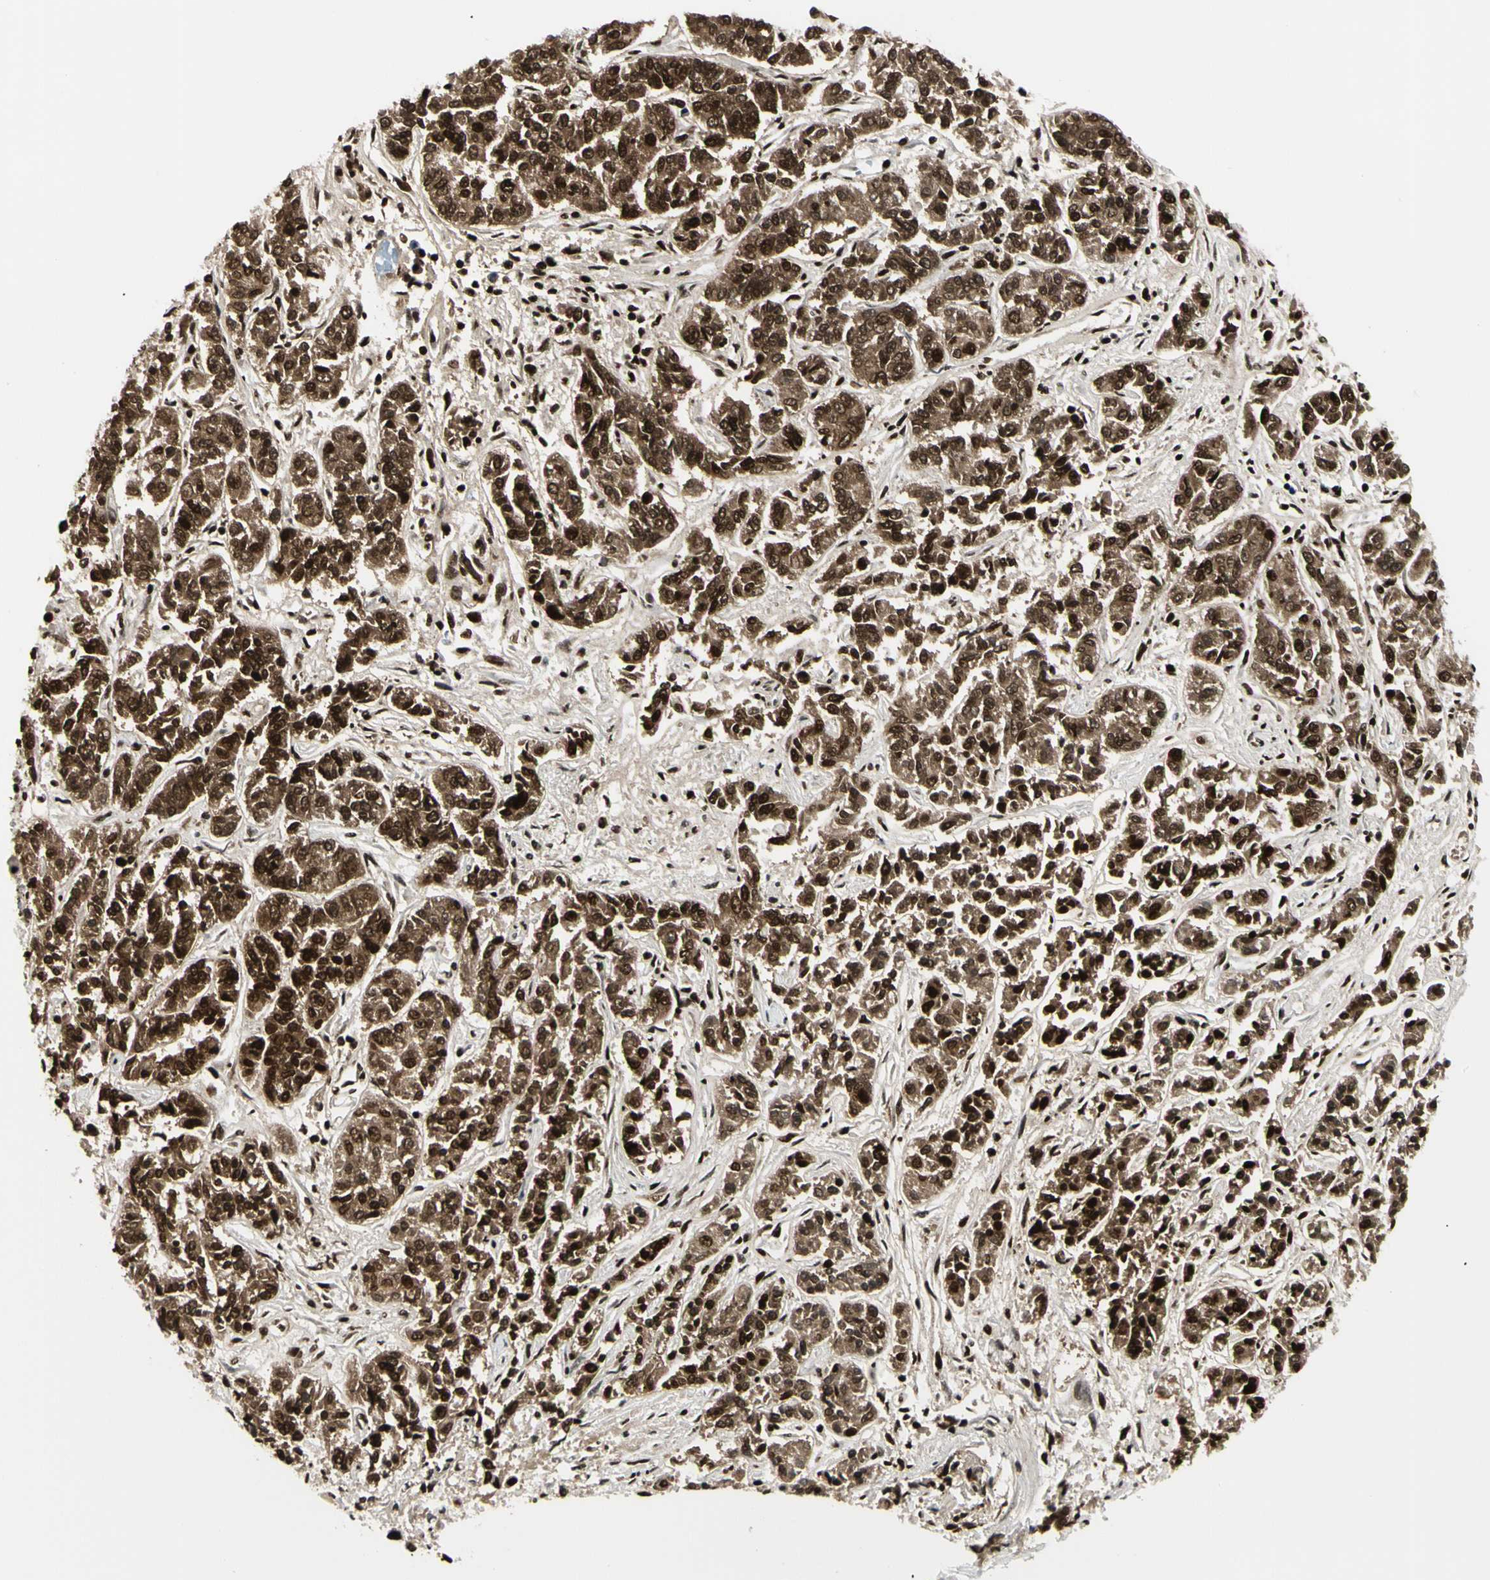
{"staining": {"intensity": "strong", "quantity": ">75%", "location": "cytoplasmic/membranous,nuclear"}, "tissue": "lung cancer", "cell_type": "Tumor cells", "image_type": "cancer", "snomed": [{"axis": "morphology", "description": "Adenocarcinoma, NOS"}, {"axis": "topography", "description": "Lung"}], "caption": "This image displays immunohistochemistry staining of human lung adenocarcinoma, with high strong cytoplasmic/membranous and nuclear expression in about >75% of tumor cells.", "gene": "CCAR1", "patient": {"sex": "male", "age": 84}}